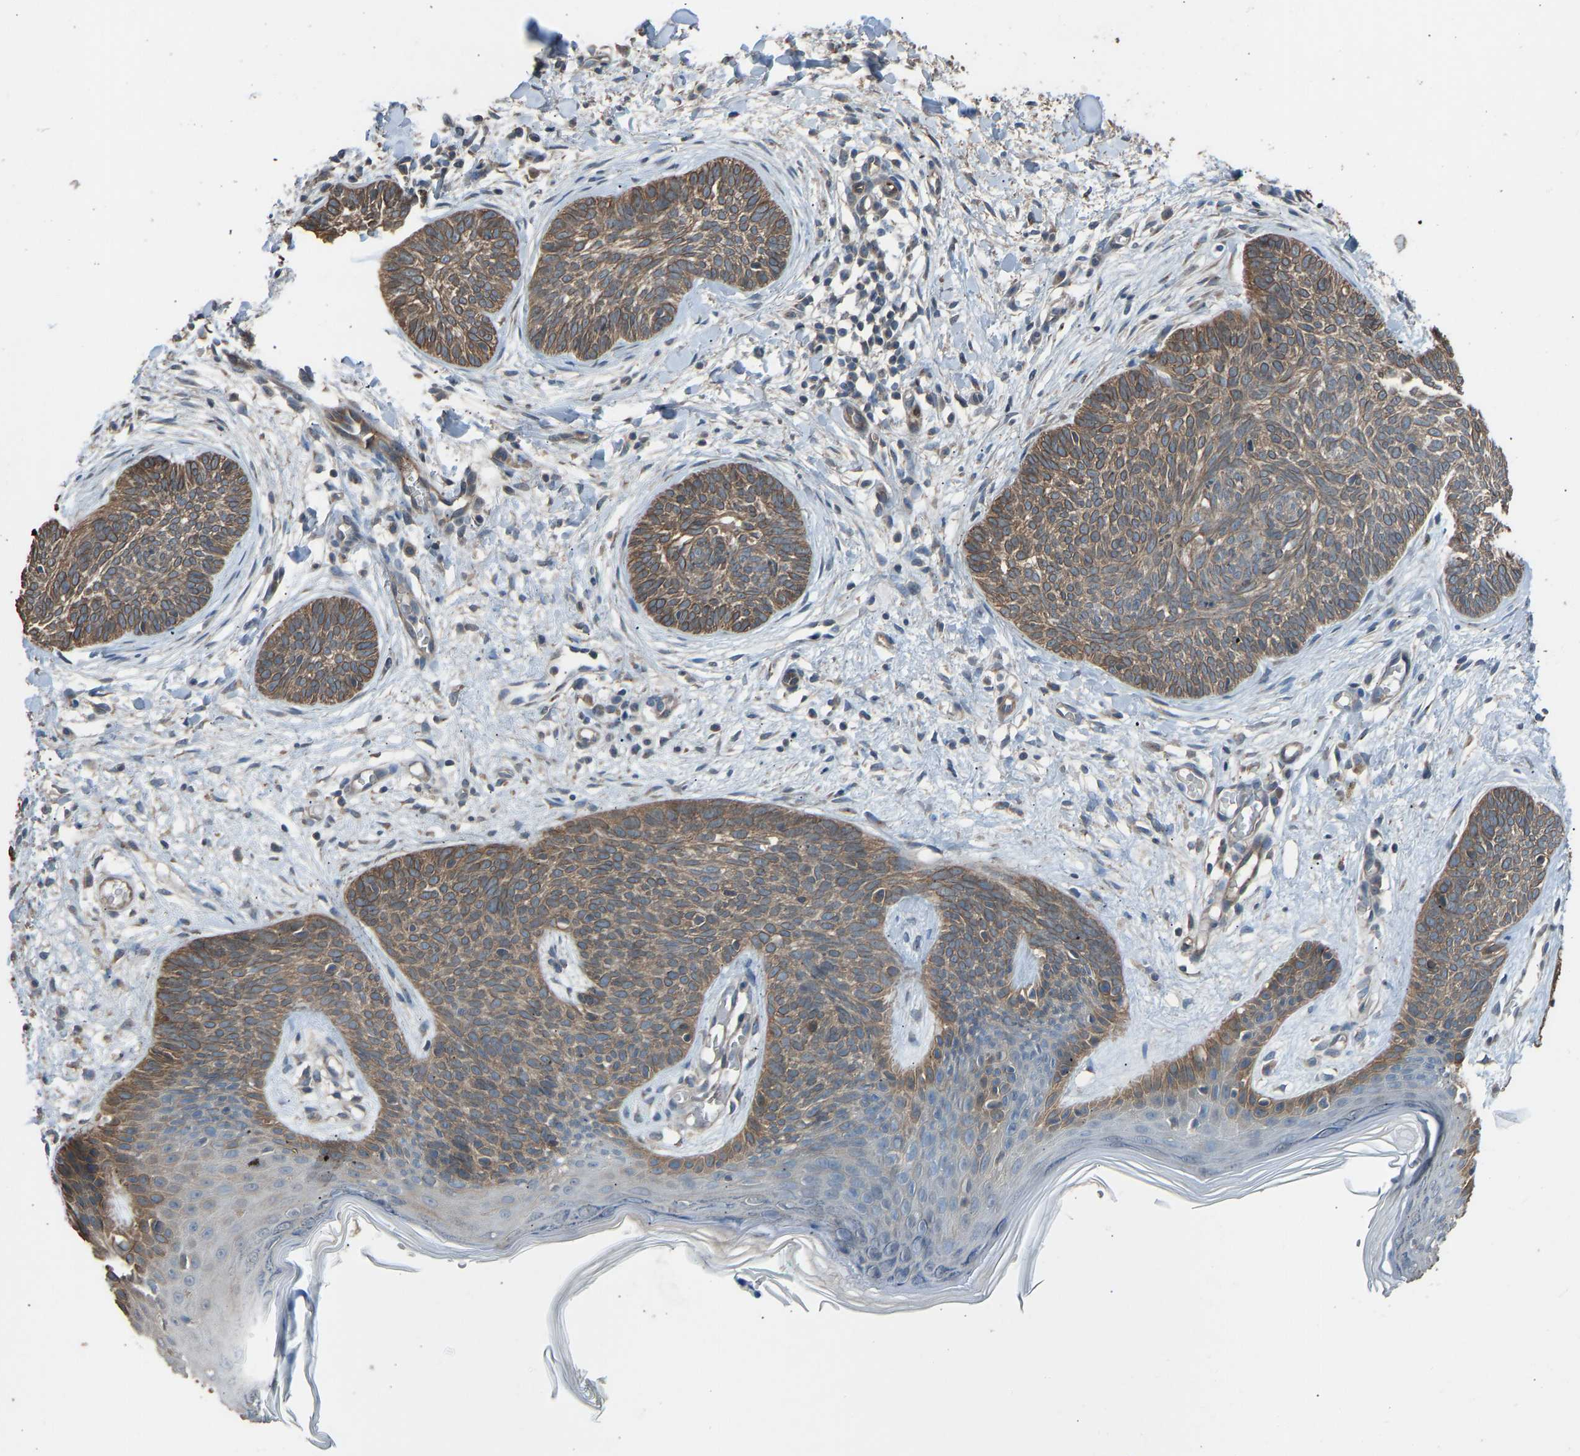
{"staining": {"intensity": "moderate", "quantity": ">75%", "location": "cytoplasmic/membranous"}, "tissue": "skin cancer", "cell_type": "Tumor cells", "image_type": "cancer", "snomed": [{"axis": "morphology", "description": "Basal cell carcinoma"}, {"axis": "topography", "description": "Skin"}], "caption": "The photomicrograph shows a brown stain indicating the presence of a protein in the cytoplasmic/membranous of tumor cells in skin cancer.", "gene": "SLC43A1", "patient": {"sex": "female", "age": 59}}